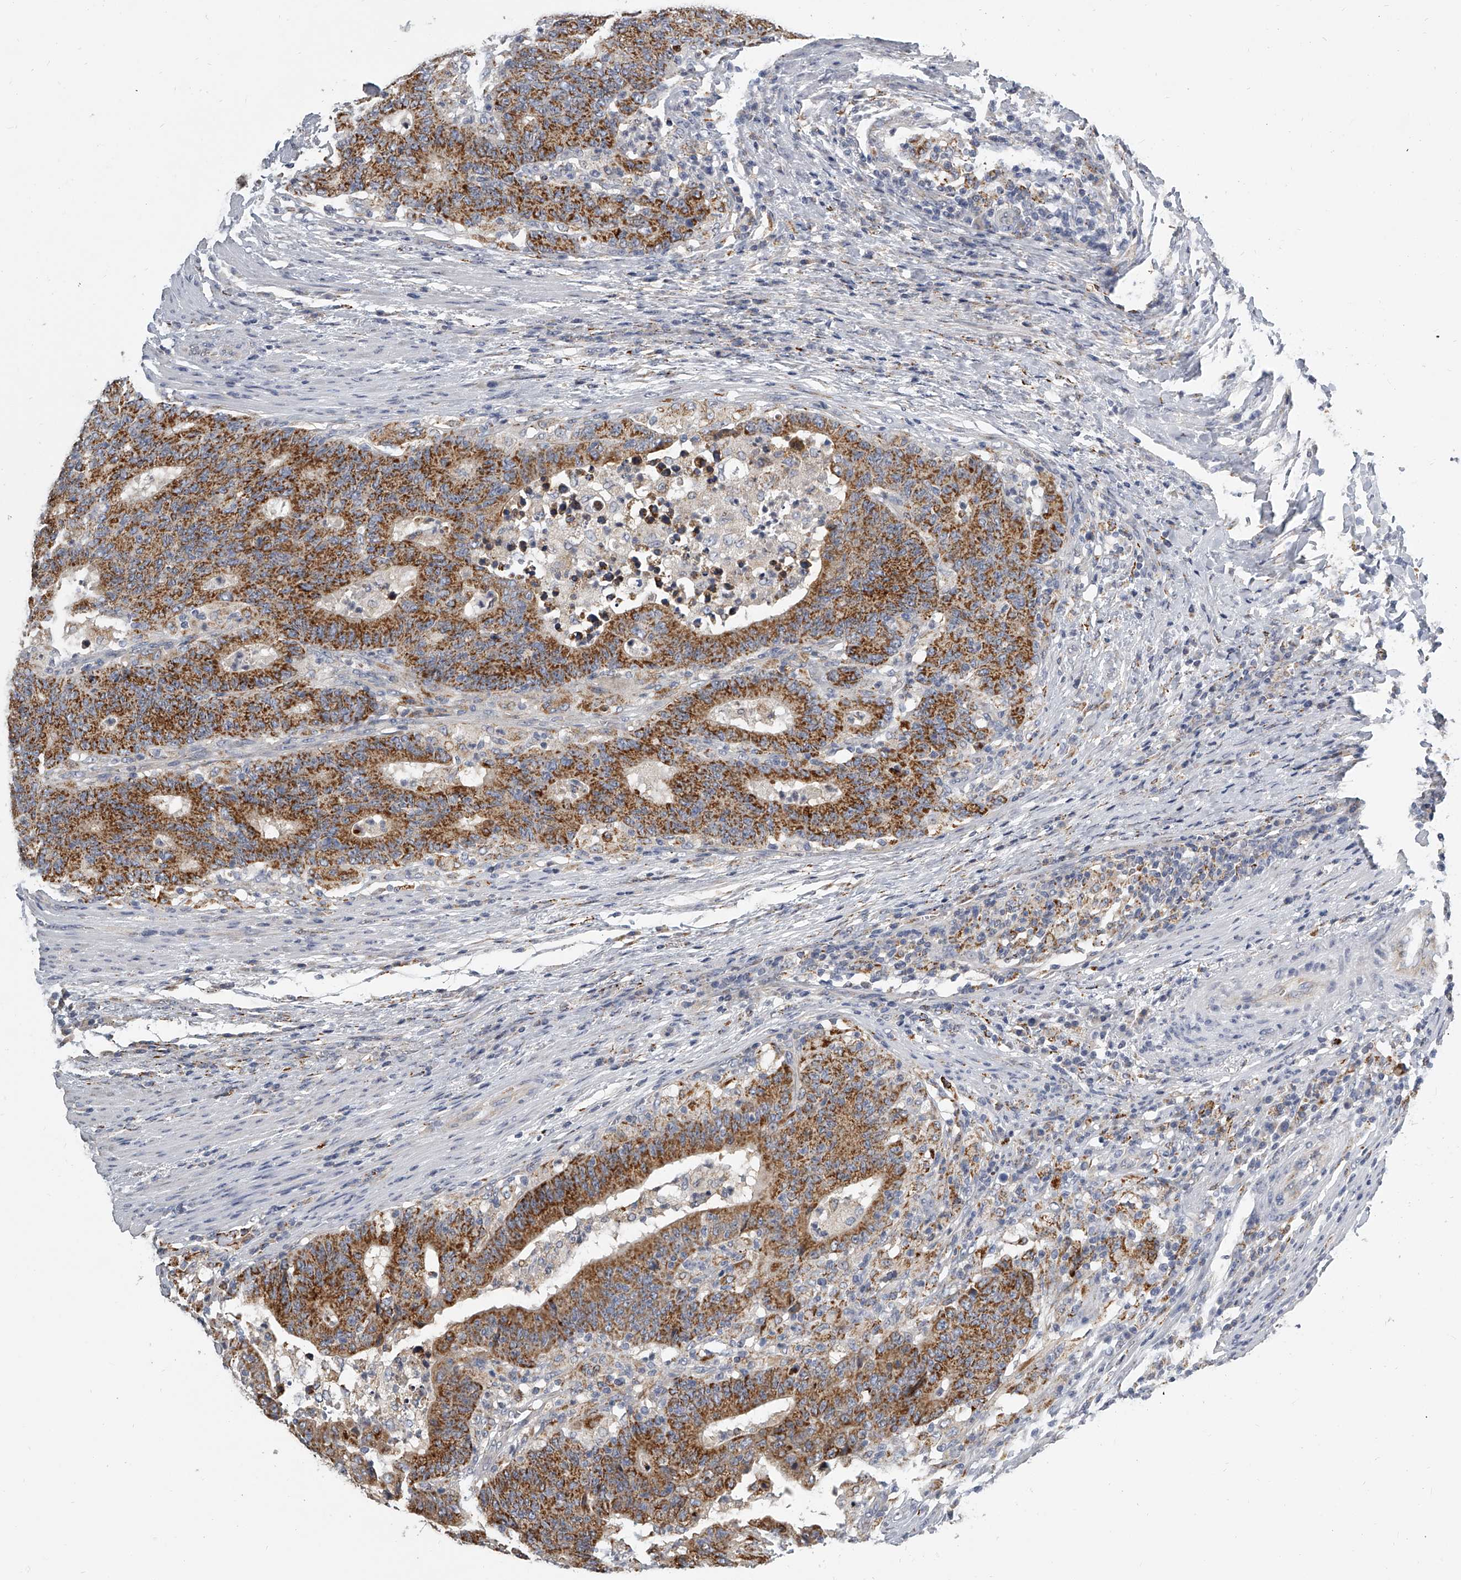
{"staining": {"intensity": "moderate", "quantity": ">75%", "location": "cytoplasmic/membranous"}, "tissue": "colorectal cancer", "cell_type": "Tumor cells", "image_type": "cancer", "snomed": [{"axis": "morphology", "description": "Normal tissue, NOS"}, {"axis": "morphology", "description": "Adenocarcinoma, NOS"}, {"axis": "topography", "description": "Colon"}], "caption": "The micrograph reveals immunohistochemical staining of colorectal adenocarcinoma. There is moderate cytoplasmic/membranous expression is present in approximately >75% of tumor cells.", "gene": "KLHL7", "patient": {"sex": "female", "age": 75}}